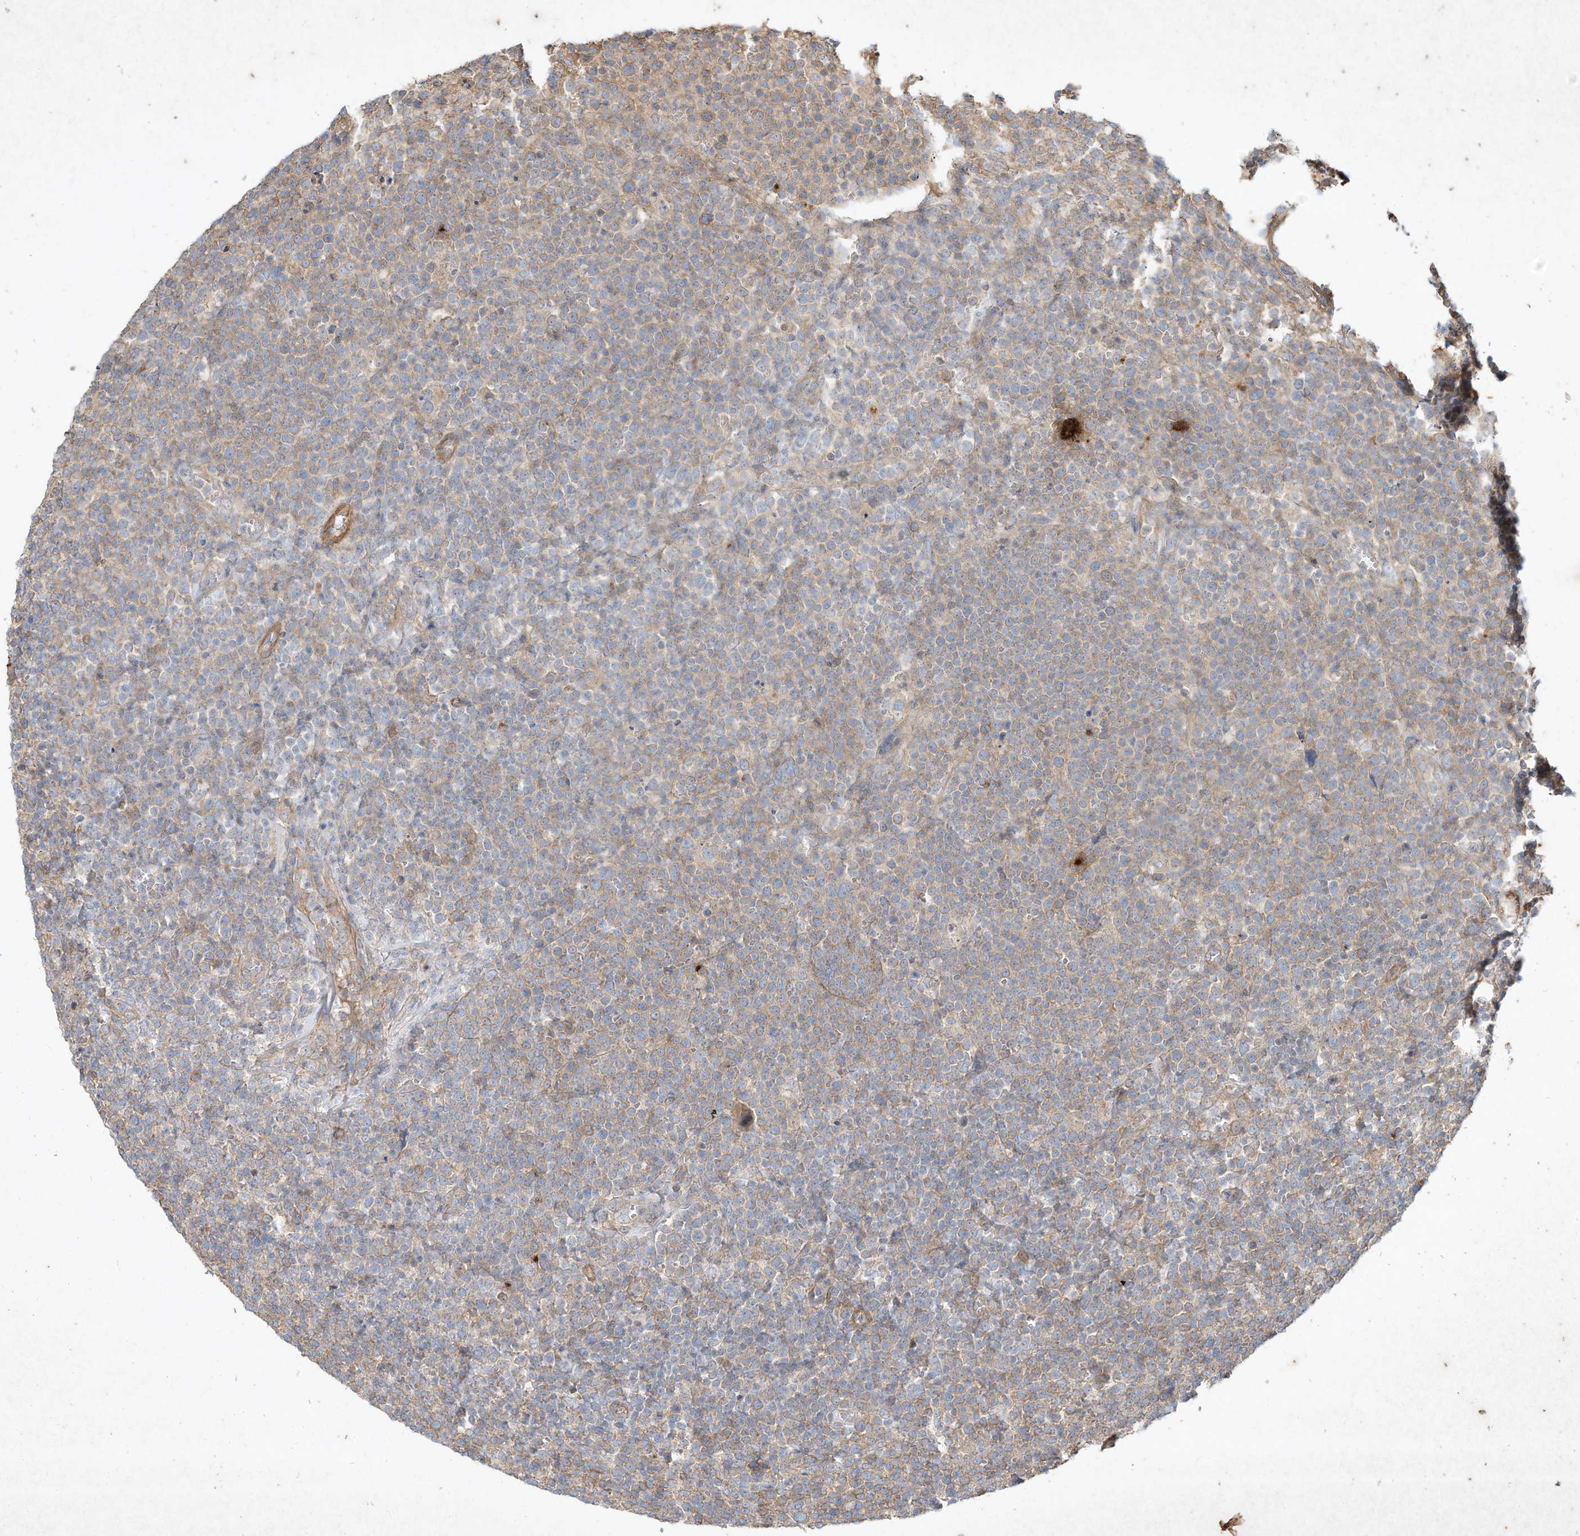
{"staining": {"intensity": "weak", "quantity": "25%-75%", "location": "cytoplasmic/membranous"}, "tissue": "lymphoma", "cell_type": "Tumor cells", "image_type": "cancer", "snomed": [{"axis": "morphology", "description": "Malignant lymphoma, non-Hodgkin's type, High grade"}, {"axis": "topography", "description": "Lymph node"}], "caption": "Tumor cells exhibit low levels of weak cytoplasmic/membranous staining in approximately 25%-75% of cells in human lymphoma.", "gene": "HTR5A", "patient": {"sex": "male", "age": 61}}